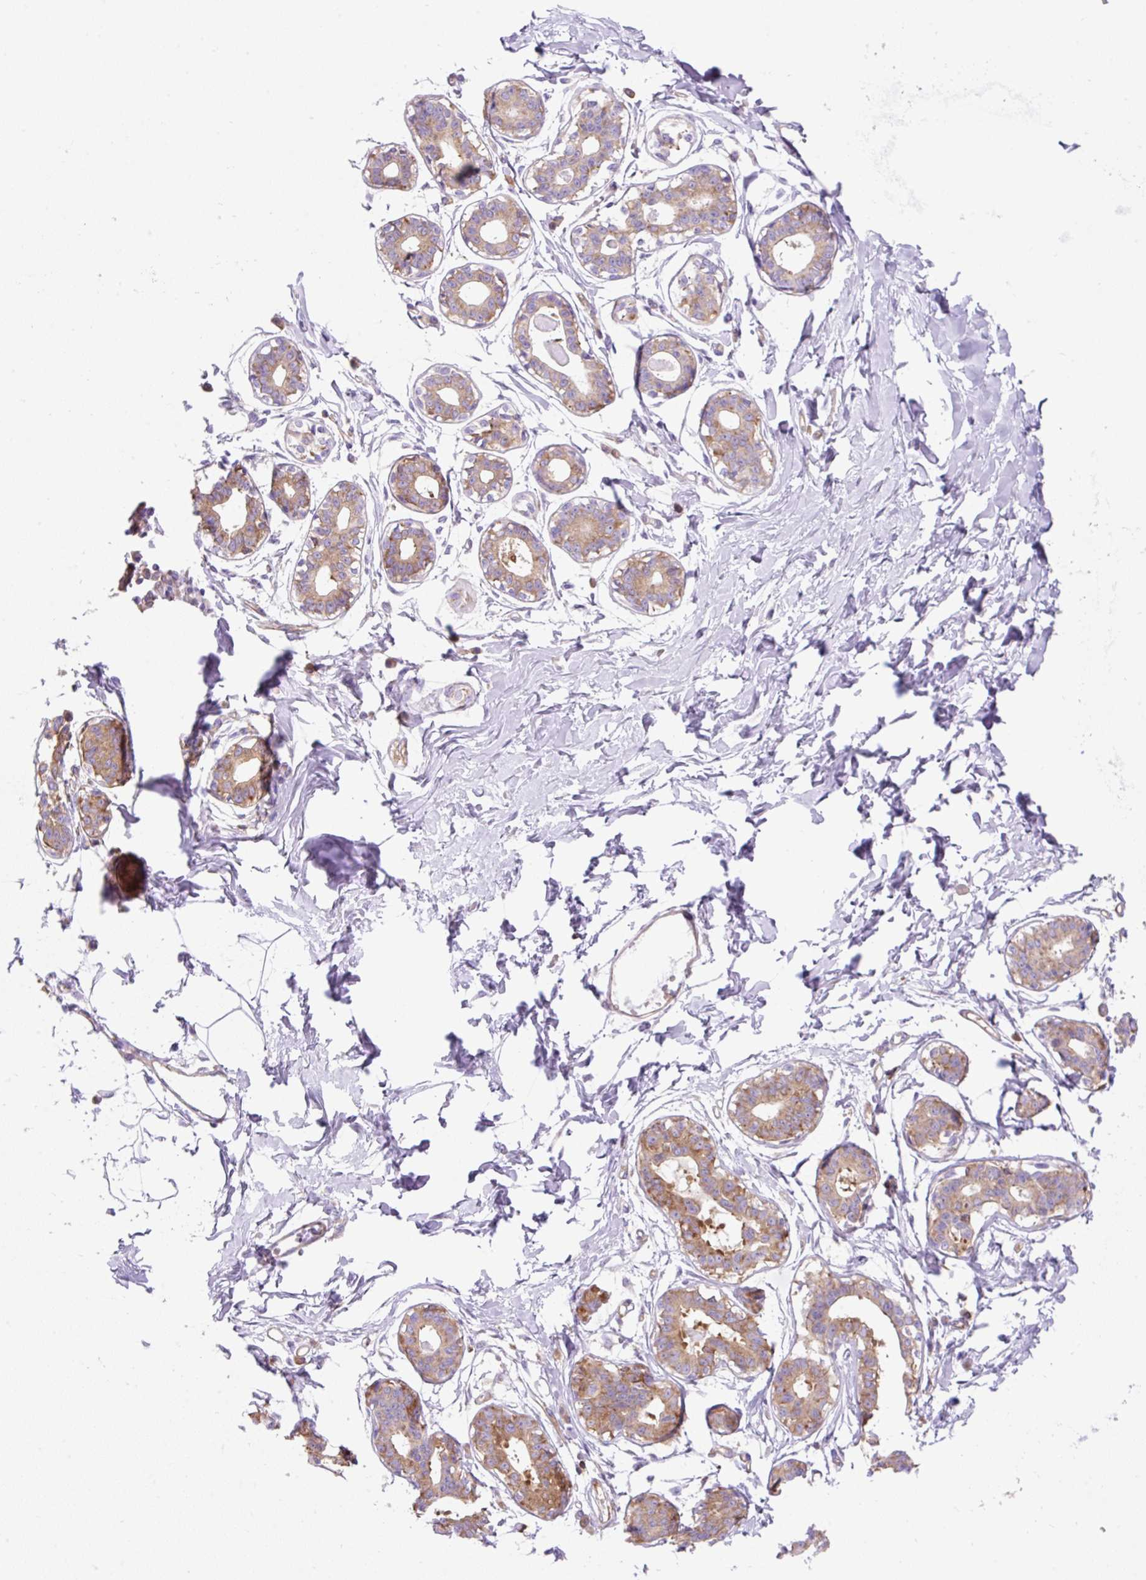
{"staining": {"intensity": "negative", "quantity": "none", "location": "none"}, "tissue": "breast", "cell_type": "Adipocytes", "image_type": "normal", "snomed": [{"axis": "morphology", "description": "Normal tissue, NOS"}, {"axis": "topography", "description": "Breast"}], "caption": "The immunohistochemistry micrograph has no significant staining in adipocytes of breast.", "gene": "DNM2", "patient": {"sex": "female", "age": 45}}